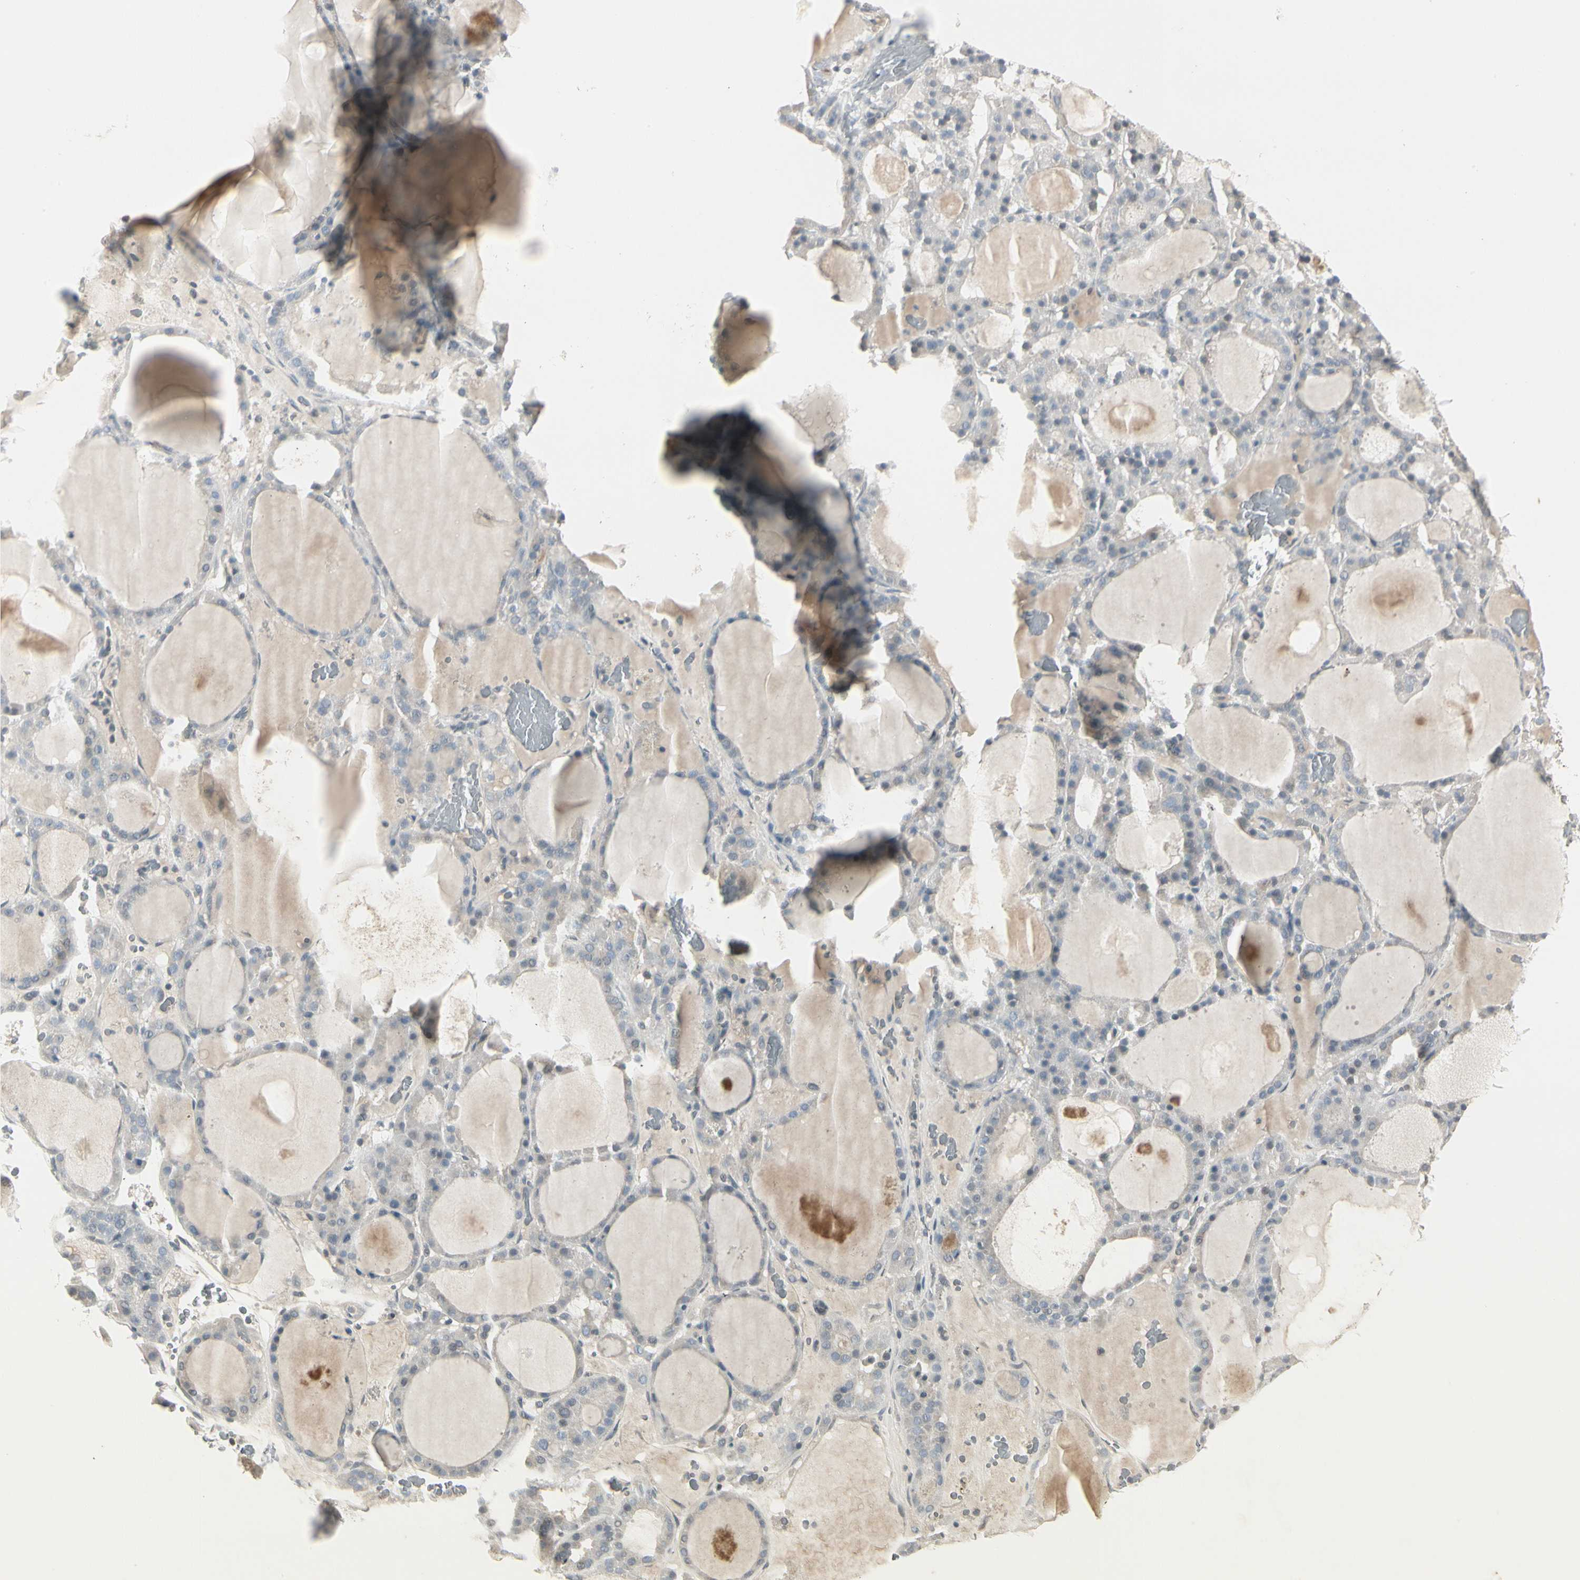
{"staining": {"intensity": "moderate", "quantity": "<25%", "location": "cytoplasmic/membranous"}, "tissue": "thyroid gland", "cell_type": "Glandular cells", "image_type": "normal", "snomed": [{"axis": "morphology", "description": "Normal tissue, NOS"}, {"axis": "morphology", "description": "Carcinoma, NOS"}, {"axis": "topography", "description": "Thyroid gland"}], "caption": "Glandular cells exhibit low levels of moderate cytoplasmic/membranous positivity in approximately <25% of cells in unremarkable thyroid gland. The protein of interest is shown in brown color, while the nuclei are stained blue.", "gene": "DMPK", "patient": {"sex": "female", "age": 86}}